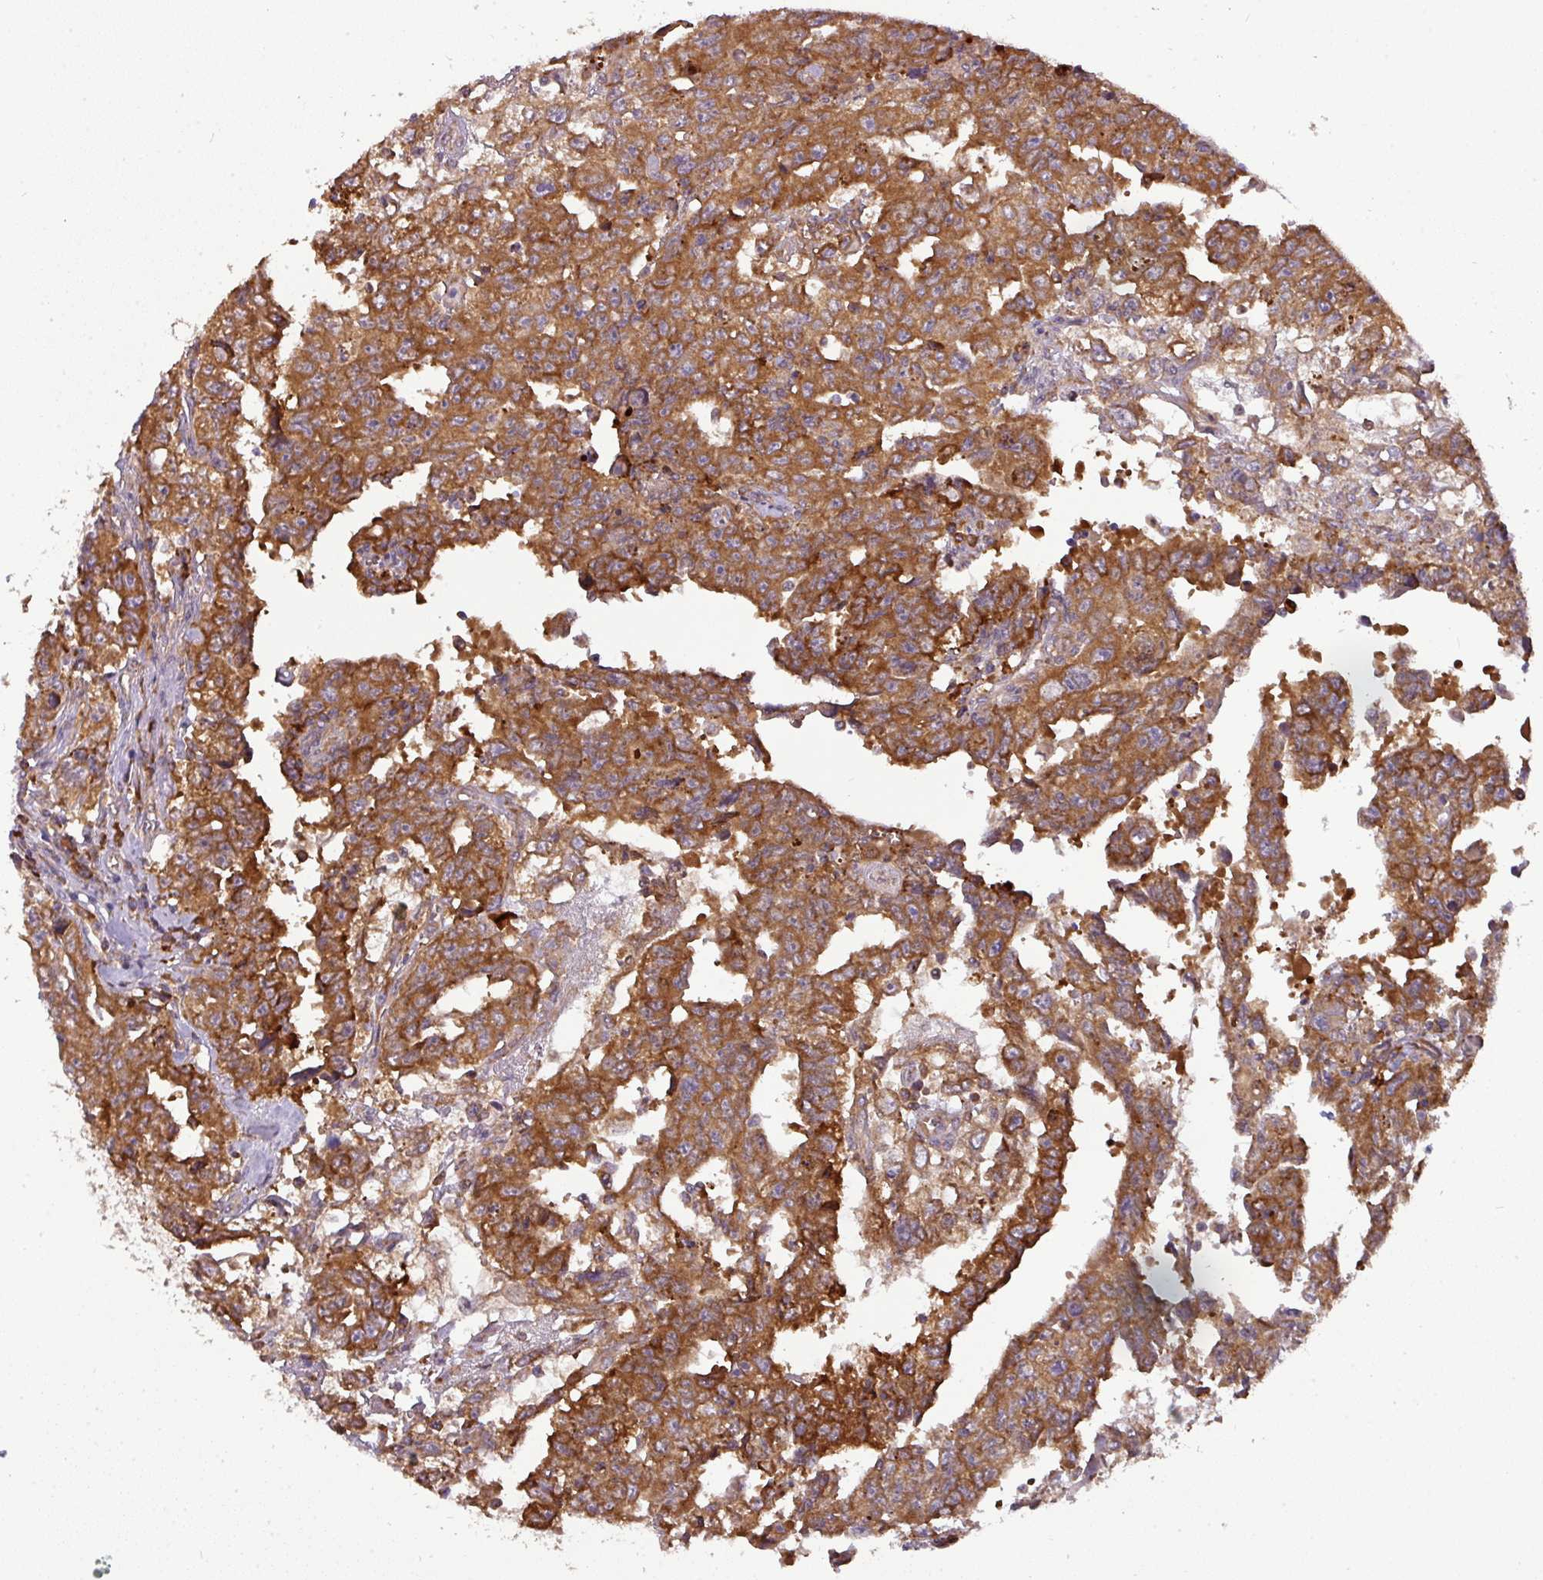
{"staining": {"intensity": "strong", "quantity": ">75%", "location": "cytoplasmic/membranous"}, "tissue": "testis cancer", "cell_type": "Tumor cells", "image_type": "cancer", "snomed": [{"axis": "morphology", "description": "Carcinoma, Embryonal, NOS"}, {"axis": "topography", "description": "Testis"}], "caption": "Testis embryonal carcinoma stained with a brown dye demonstrates strong cytoplasmic/membranous positive staining in about >75% of tumor cells.", "gene": "GALP", "patient": {"sex": "male", "age": 24}}